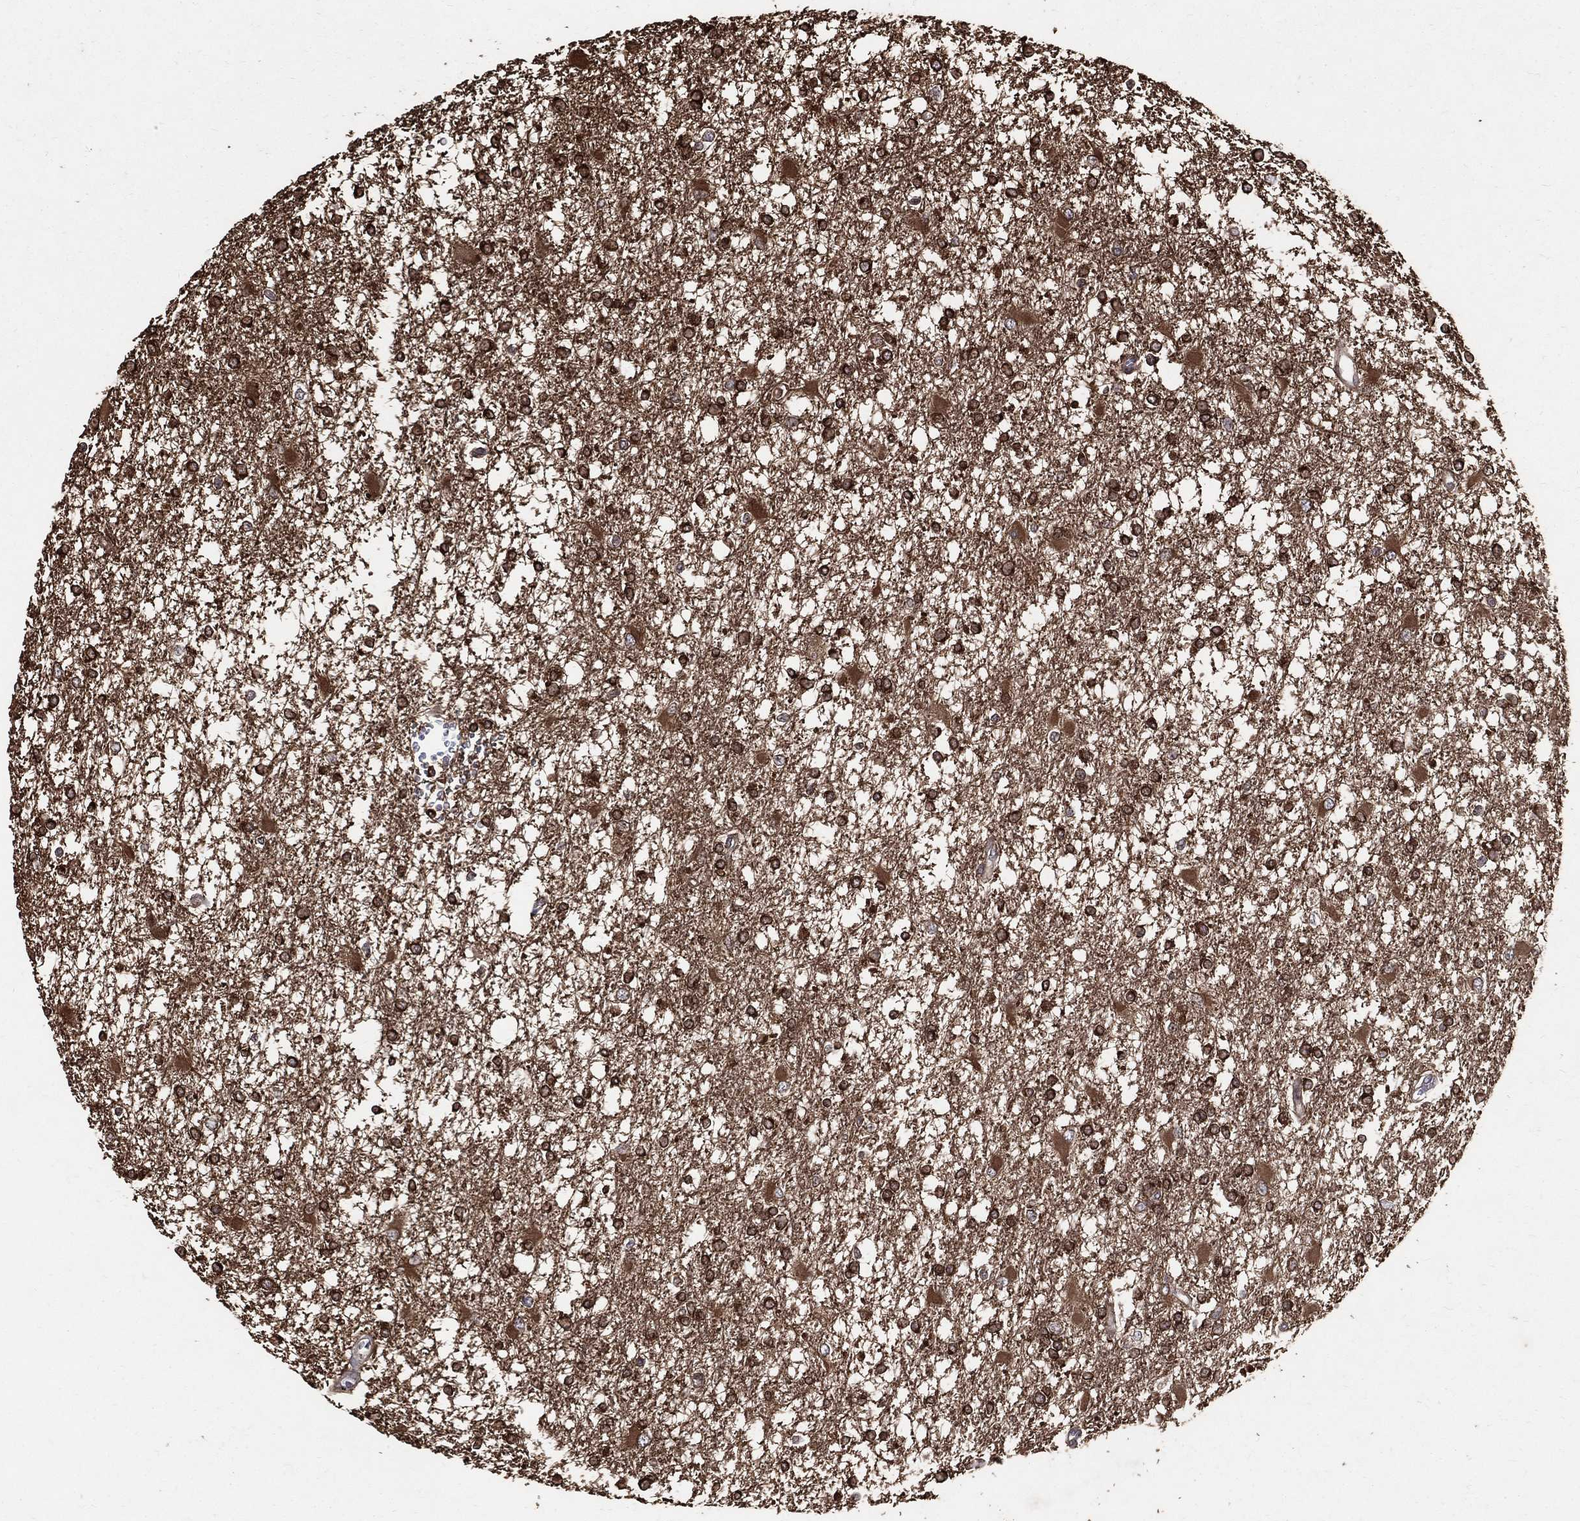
{"staining": {"intensity": "strong", "quantity": "25%-75%", "location": "cytoplasmic/membranous"}, "tissue": "glioma", "cell_type": "Tumor cells", "image_type": "cancer", "snomed": [{"axis": "morphology", "description": "Glioma, malignant, High grade"}, {"axis": "topography", "description": "Cerebral cortex"}], "caption": "This micrograph shows immunohistochemistry (IHC) staining of glioma, with high strong cytoplasmic/membranous staining in about 25%-75% of tumor cells.", "gene": "DPYSL2", "patient": {"sex": "male", "age": 79}}